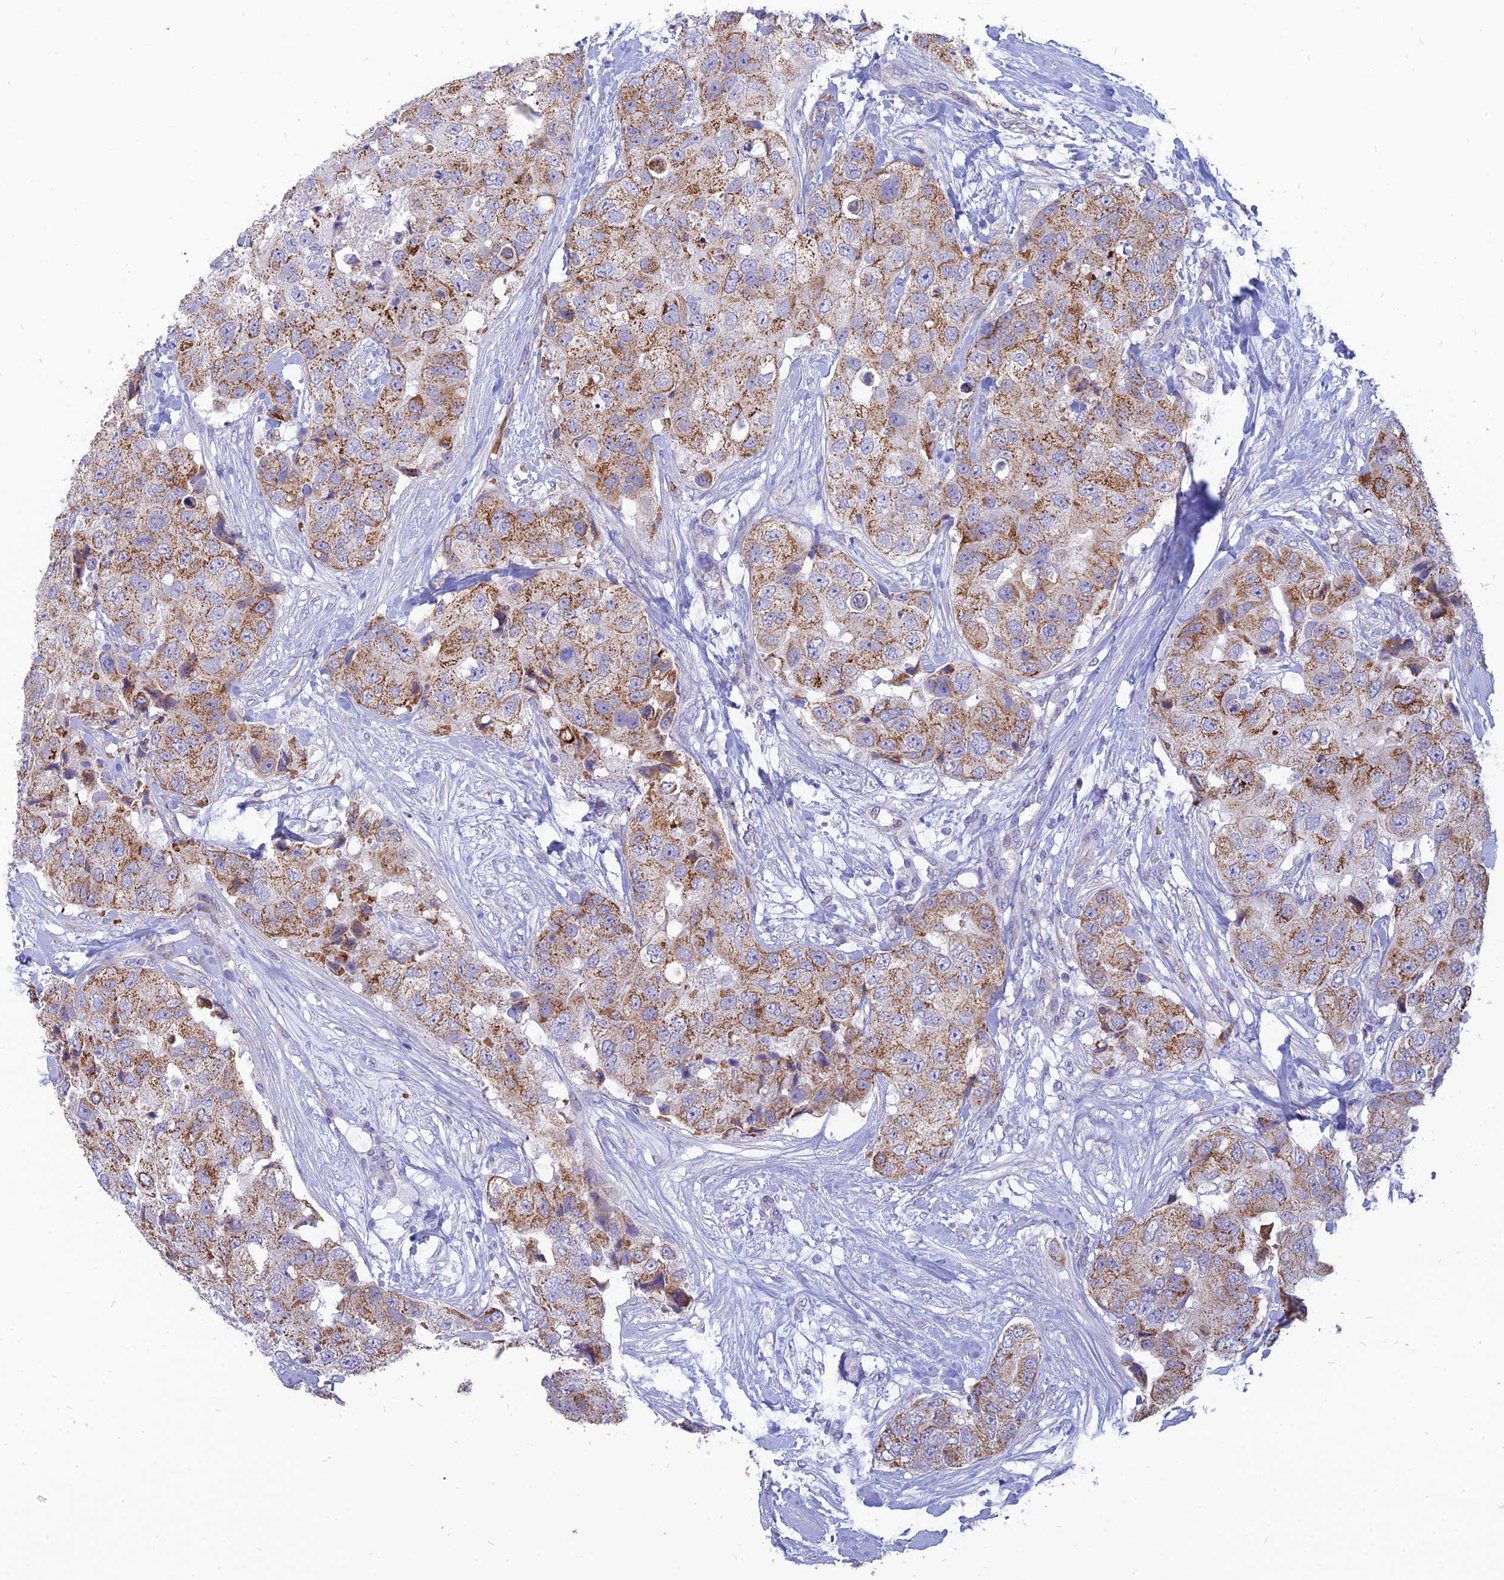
{"staining": {"intensity": "moderate", "quantity": ">75%", "location": "cytoplasmic/membranous"}, "tissue": "breast cancer", "cell_type": "Tumor cells", "image_type": "cancer", "snomed": [{"axis": "morphology", "description": "Duct carcinoma"}, {"axis": "topography", "description": "Breast"}], "caption": "Breast infiltrating ductal carcinoma stained for a protein displays moderate cytoplasmic/membranous positivity in tumor cells. (DAB IHC with brightfield microscopy, high magnification).", "gene": "HHAT", "patient": {"sex": "female", "age": 62}}